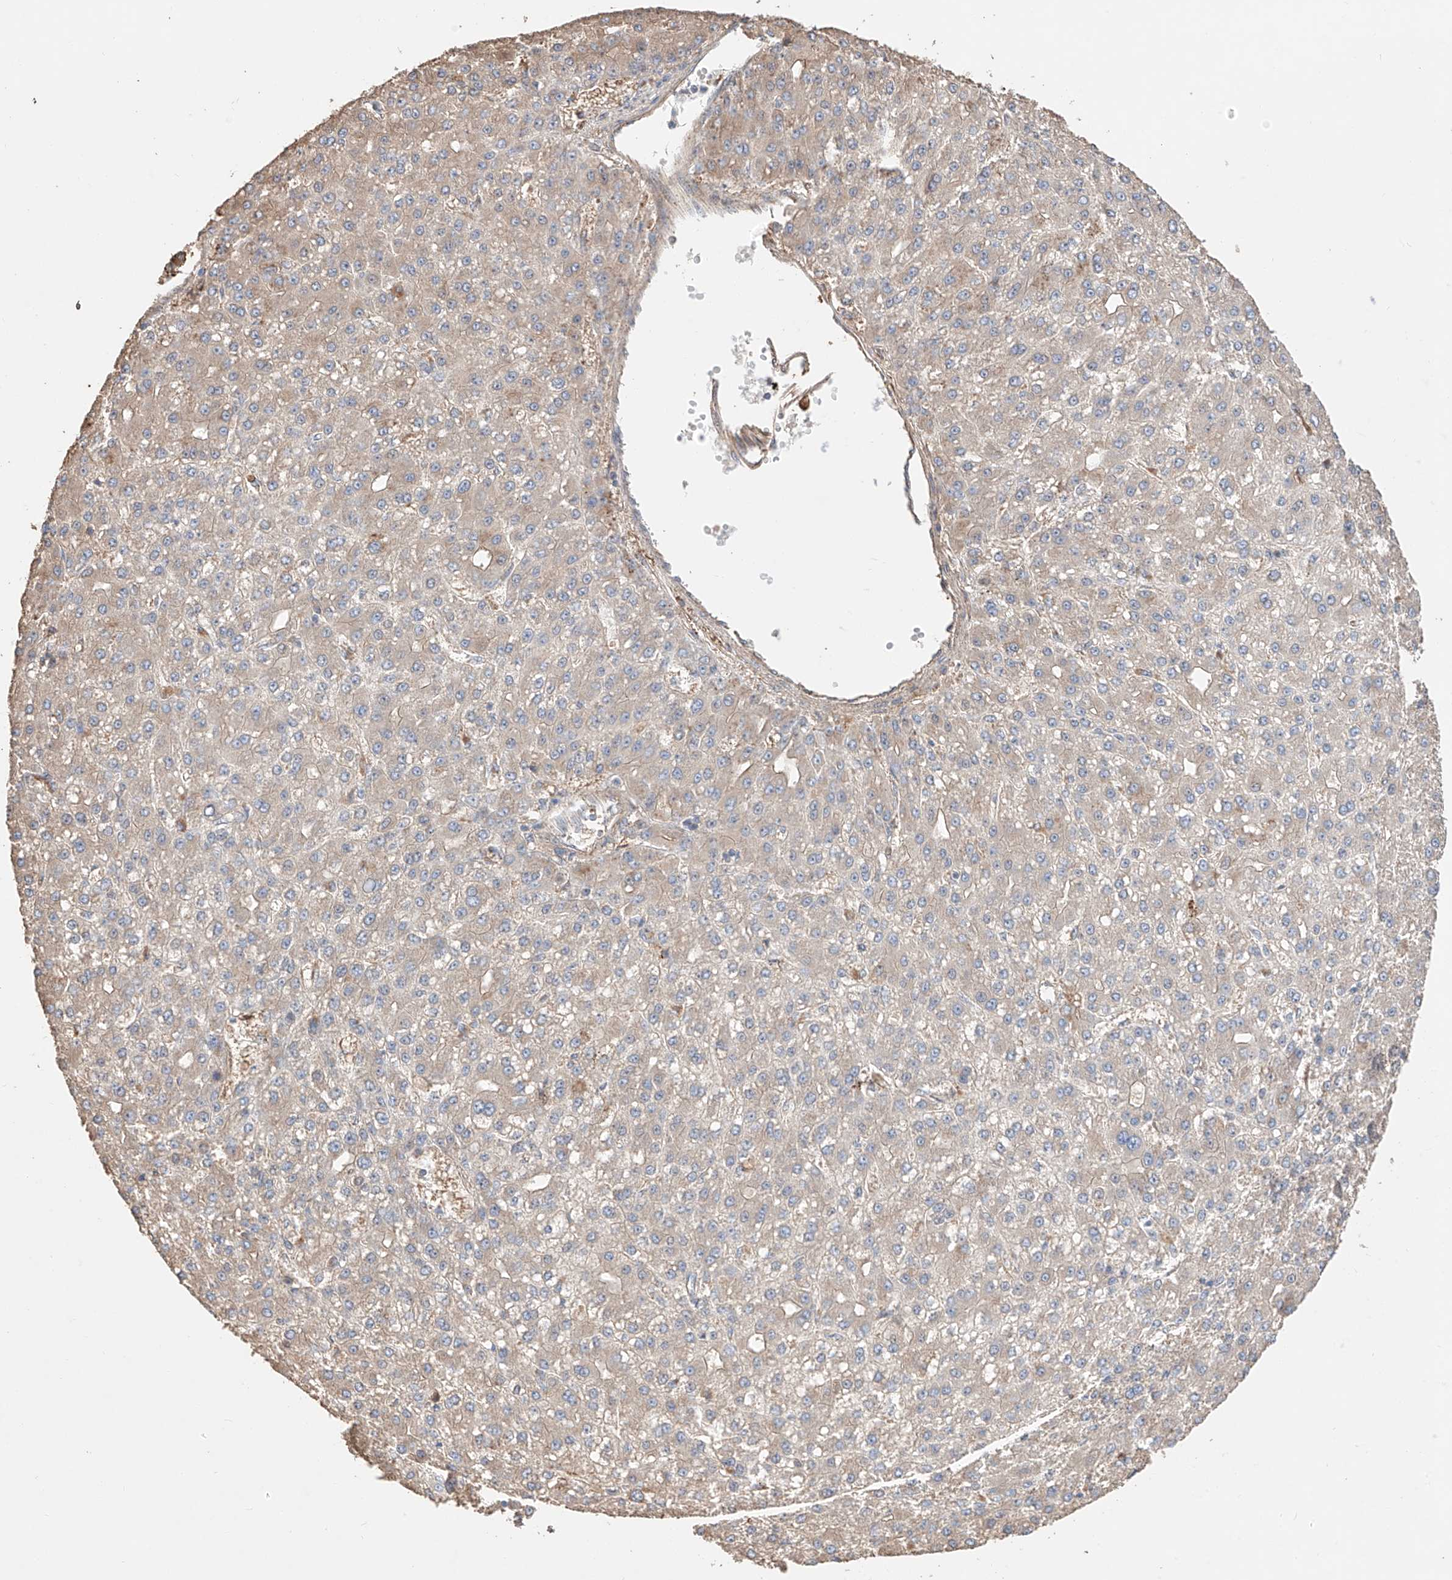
{"staining": {"intensity": "negative", "quantity": "none", "location": "none"}, "tissue": "liver cancer", "cell_type": "Tumor cells", "image_type": "cancer", "snomed": [{"axis": "morphology", "description": "Carcinoma, Hepatocellular, NOS"}, {"axis": "topography", "description": "Liver"}], "caption": "Protein analysis of hepatocellular carcinoma (liver) displays no significant expression in tumor cells.", "gene": "MOSPD1", "patient": {"sex": "male", "age": 67}}